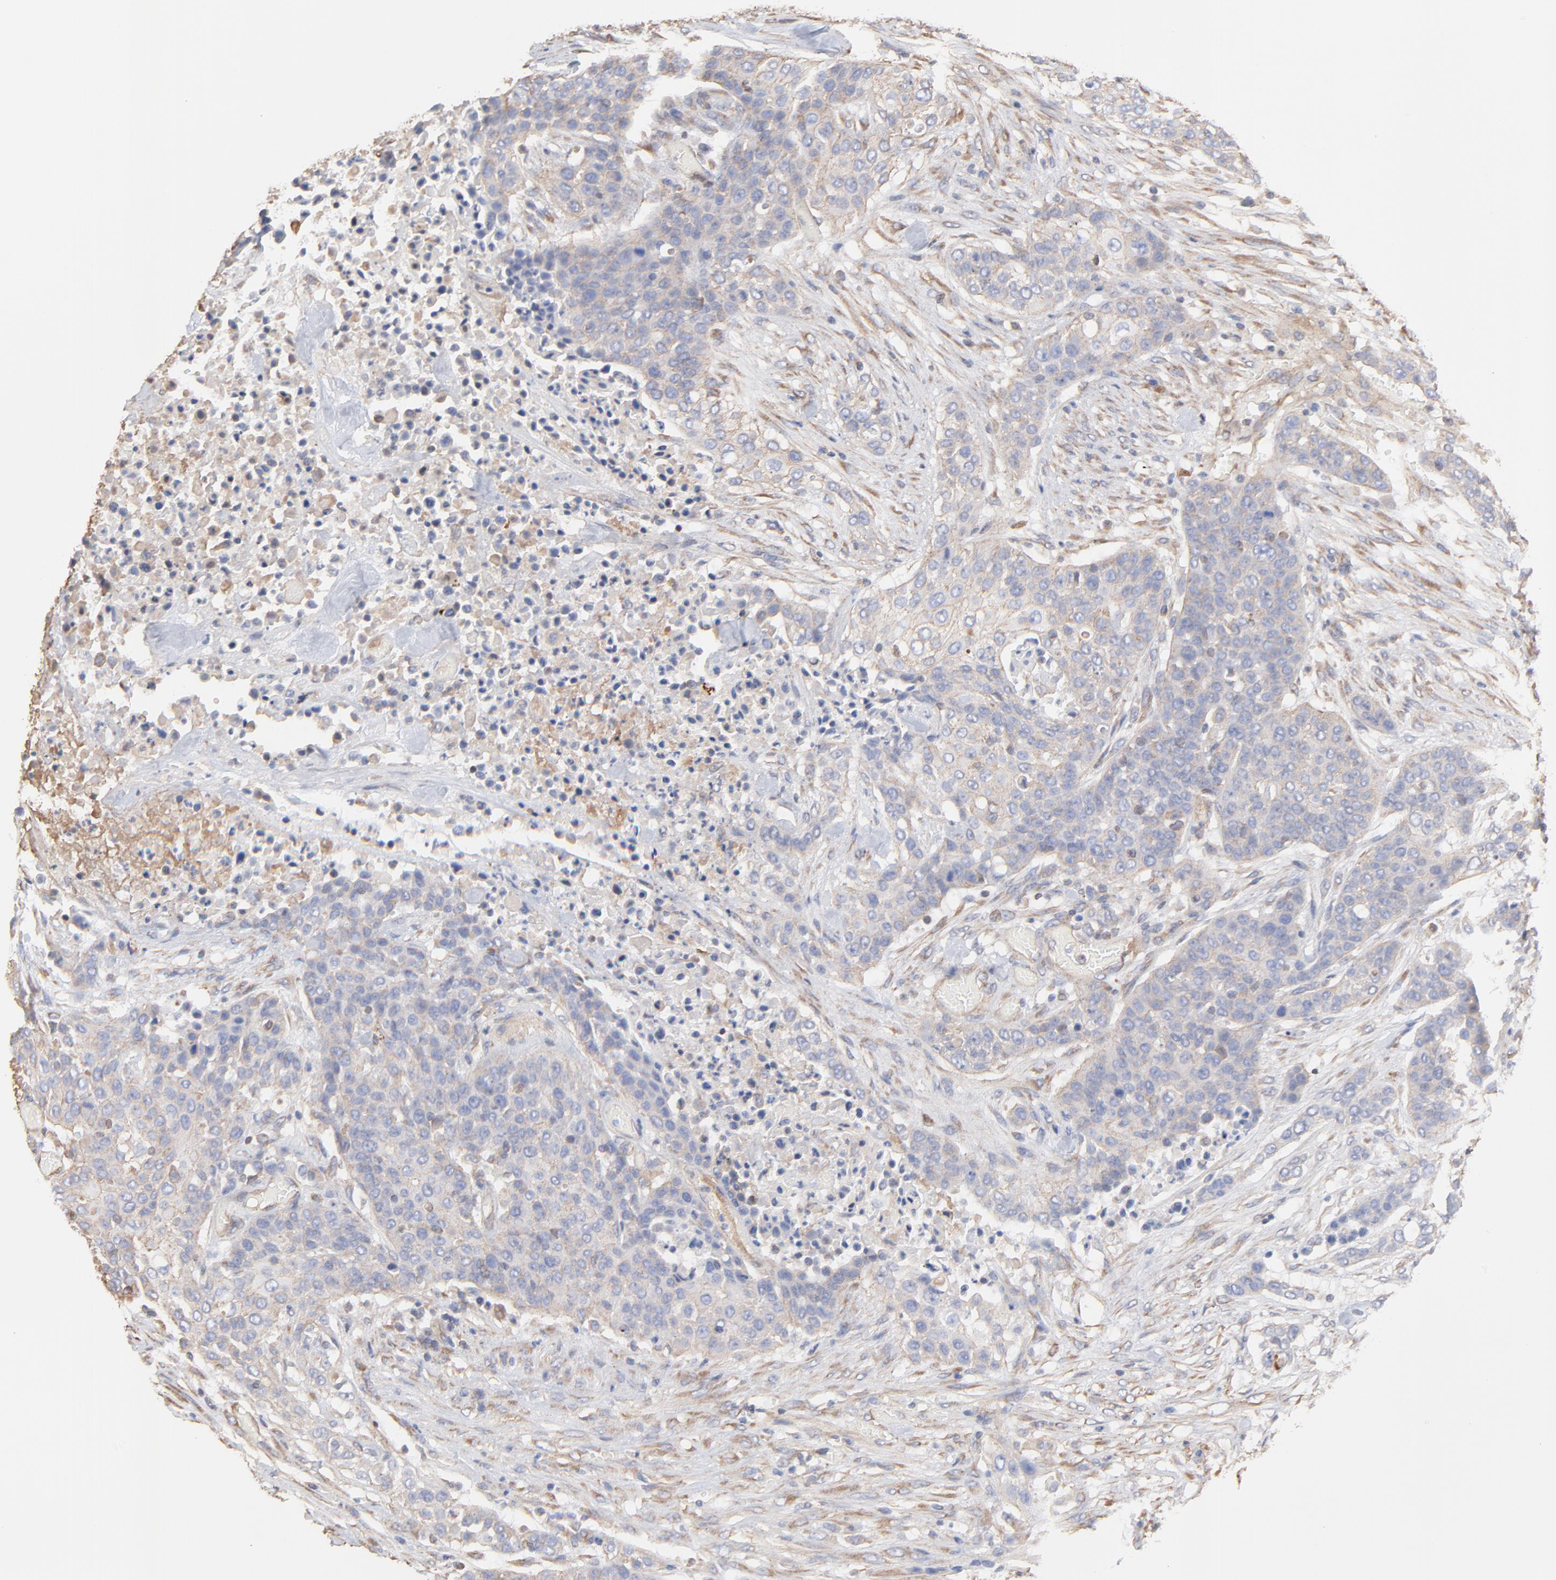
{"staining": {"intensity": "weak", "quantity": ">75%", "location": "cytoplasmic/membranous"}, "tissue": "urothelial cancer", "cell_type": "Tumor cells", "image_type": "cancer", "snomed": [{"axis": "morphology", "description": "Urothelial carcinoma, High grade"}, {"axis": "topography", "description": "Urinary bladder"}], "caption": "Urothelial cancer stained for a protein demonstrates weak cytoplasmic/membranous positivity in tumor cells. The protein of interest is shown in brown color, while the nuclei are stained blue.", "gene": "LRCH2", "patient": {"sex": "male", "age": 74}}